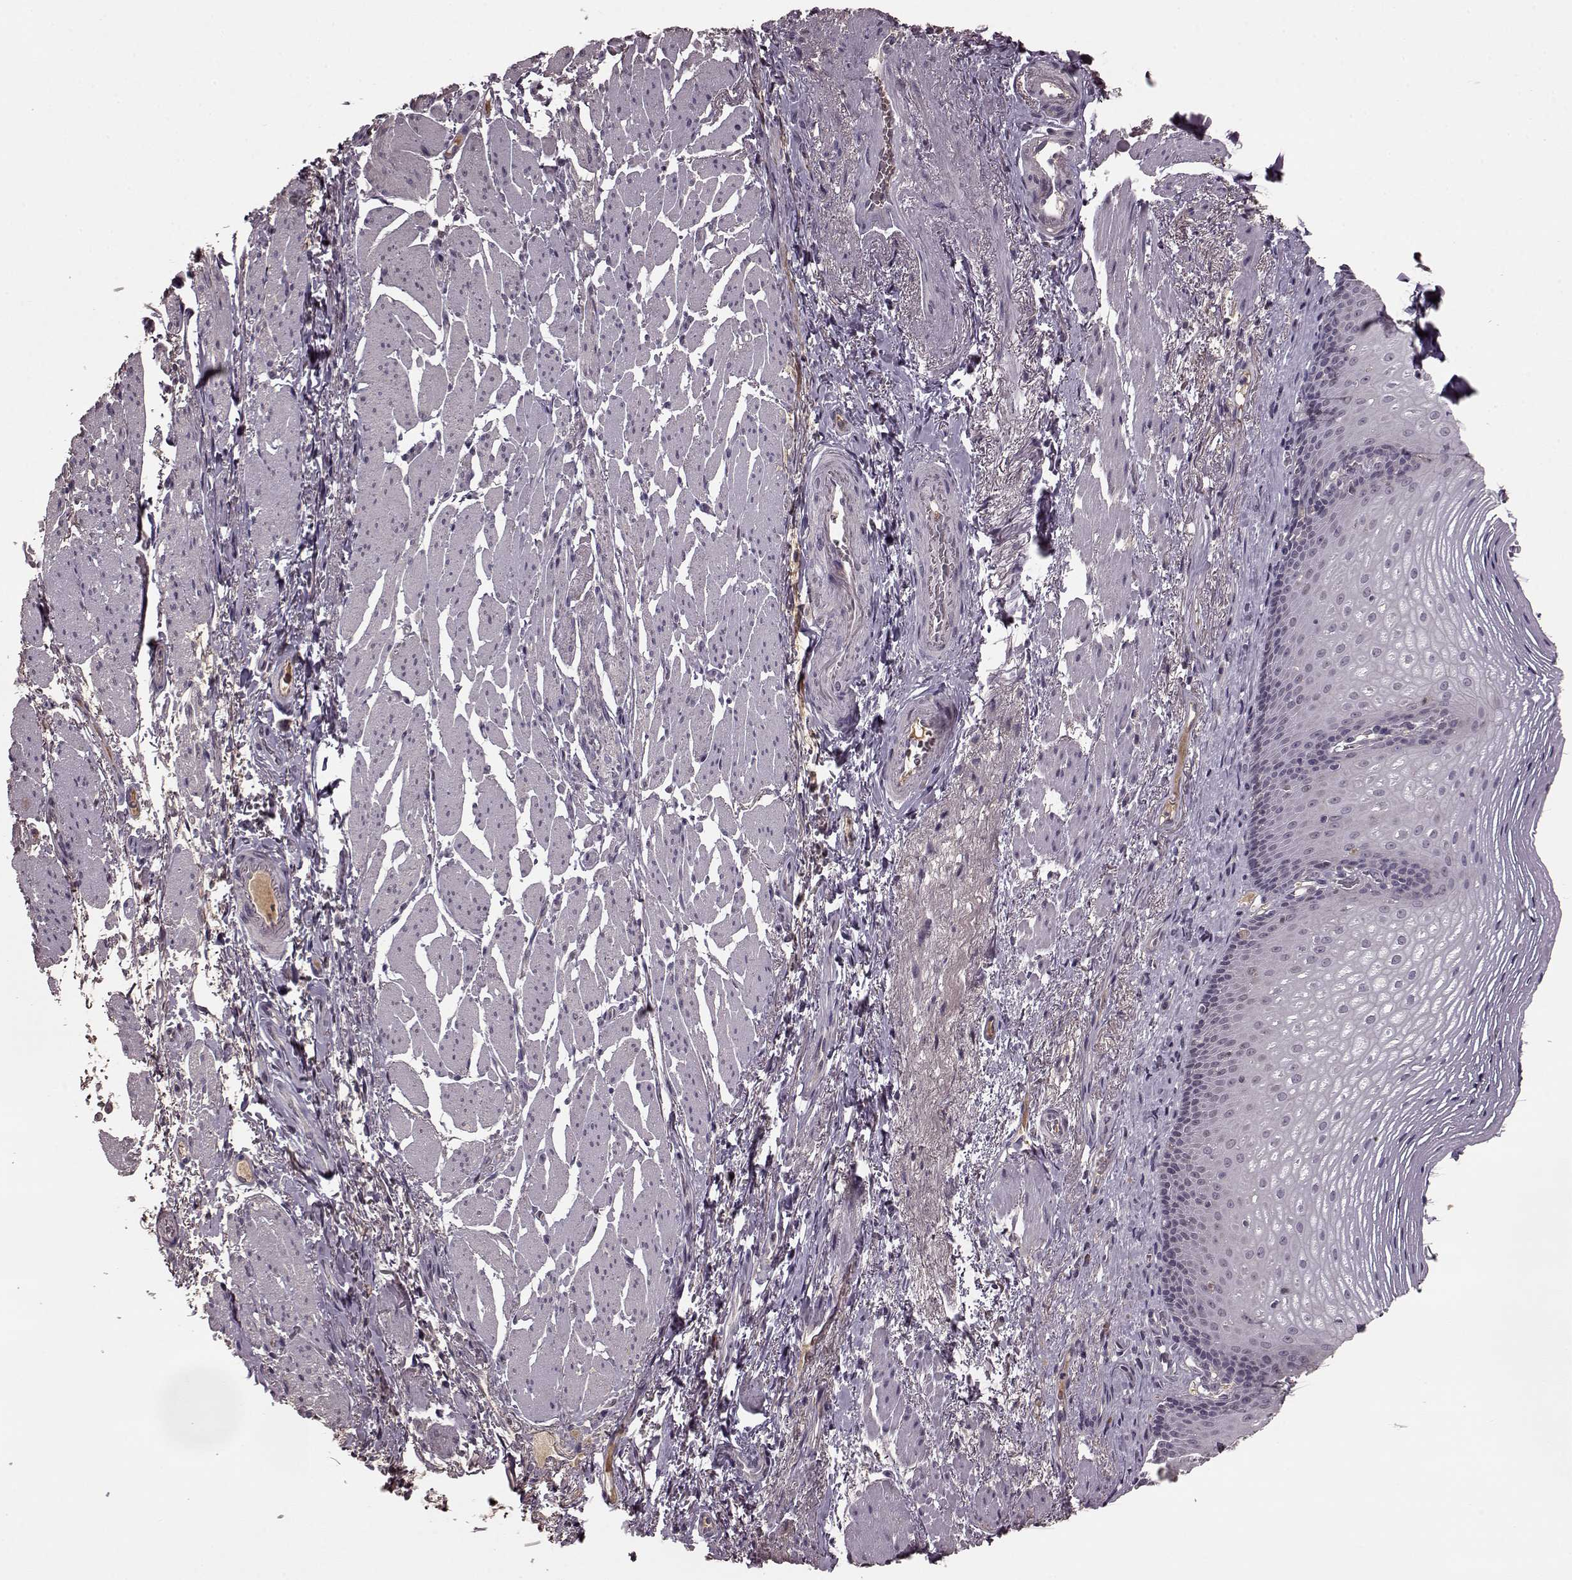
{"staining": {"intensity": "negative", "quantity": "none", "location": "none"}, "tissue": "esophagus", "cell_type": "Squamous epithelial cells", "image_type": "normal", "snomed": [{"axis": "morphology", "description": "Normal tissue, NOS"}, {"axis": "topography", "description": "Esophagus"}], "caption": "Immunohistochemistry photomicrograph of benign esophagus: esophagus stained with DAB (3,3'-diaminobenzidine) shows no significant protein staining in squamous epithelial cells.", "gene": "NRL", "patient": {"sex": "male", "age": 76}}